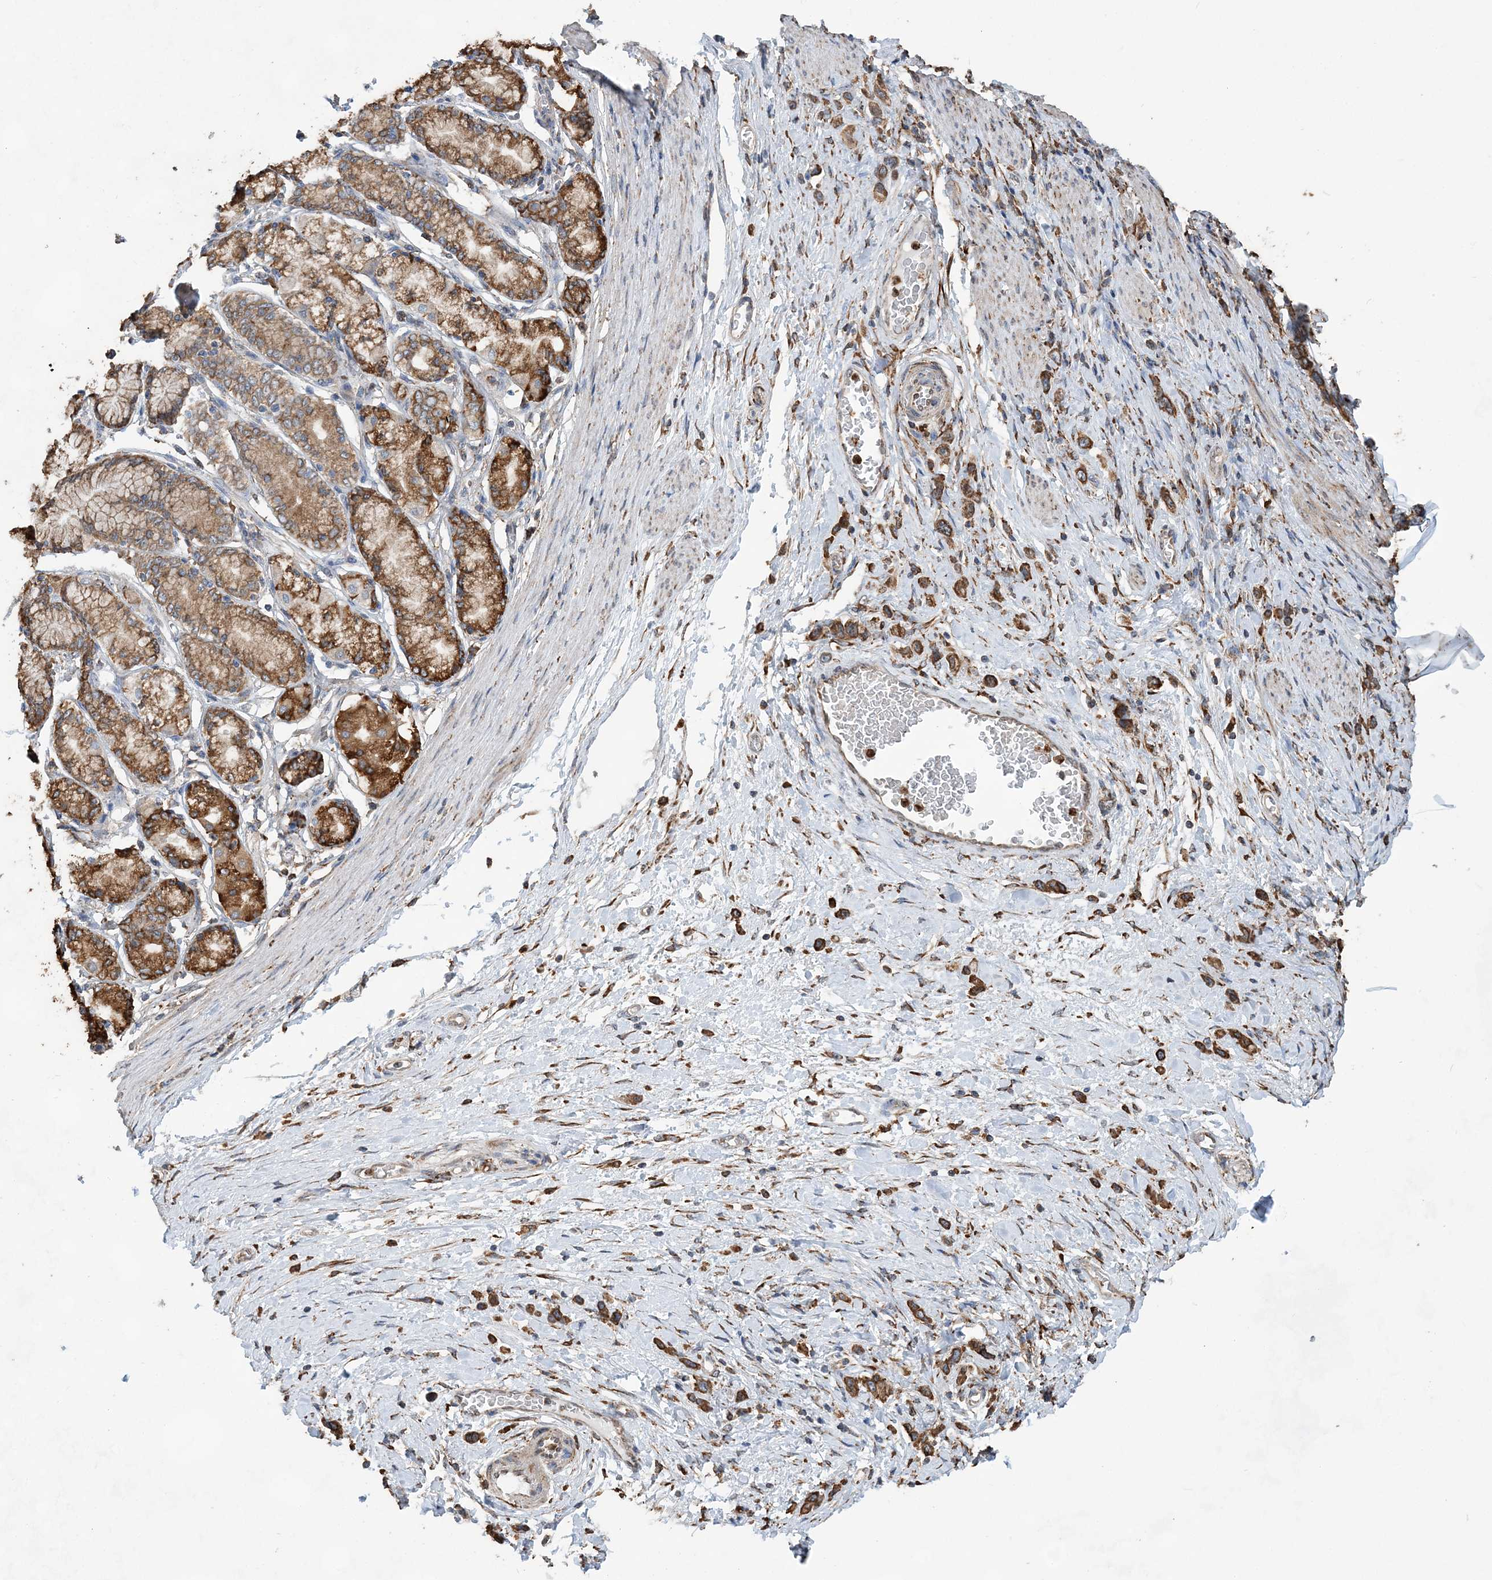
{"staining": {"intensity": "moderate", "quantity": ">75%", "location": "cytoplasmic/membranous"}, "tissue": "stomach cancer", "cell_type": "Tumor cells", "image_type": "cancer", "snomed": [{"axis": "morphology", "description": "Adenocarcinoma, NOS"}, {"axis": "topography", "description": "Stomach"}], "caption": "This image demonstrates immunohistochemistry (IHC) staining of adenocarcinoma (stomach), with medium moderate cytoplasmic/membranous staining in approximately >75% of tumor cells.", "gene": "WDR12", "patient": {"sex": "female", "age": 65}}